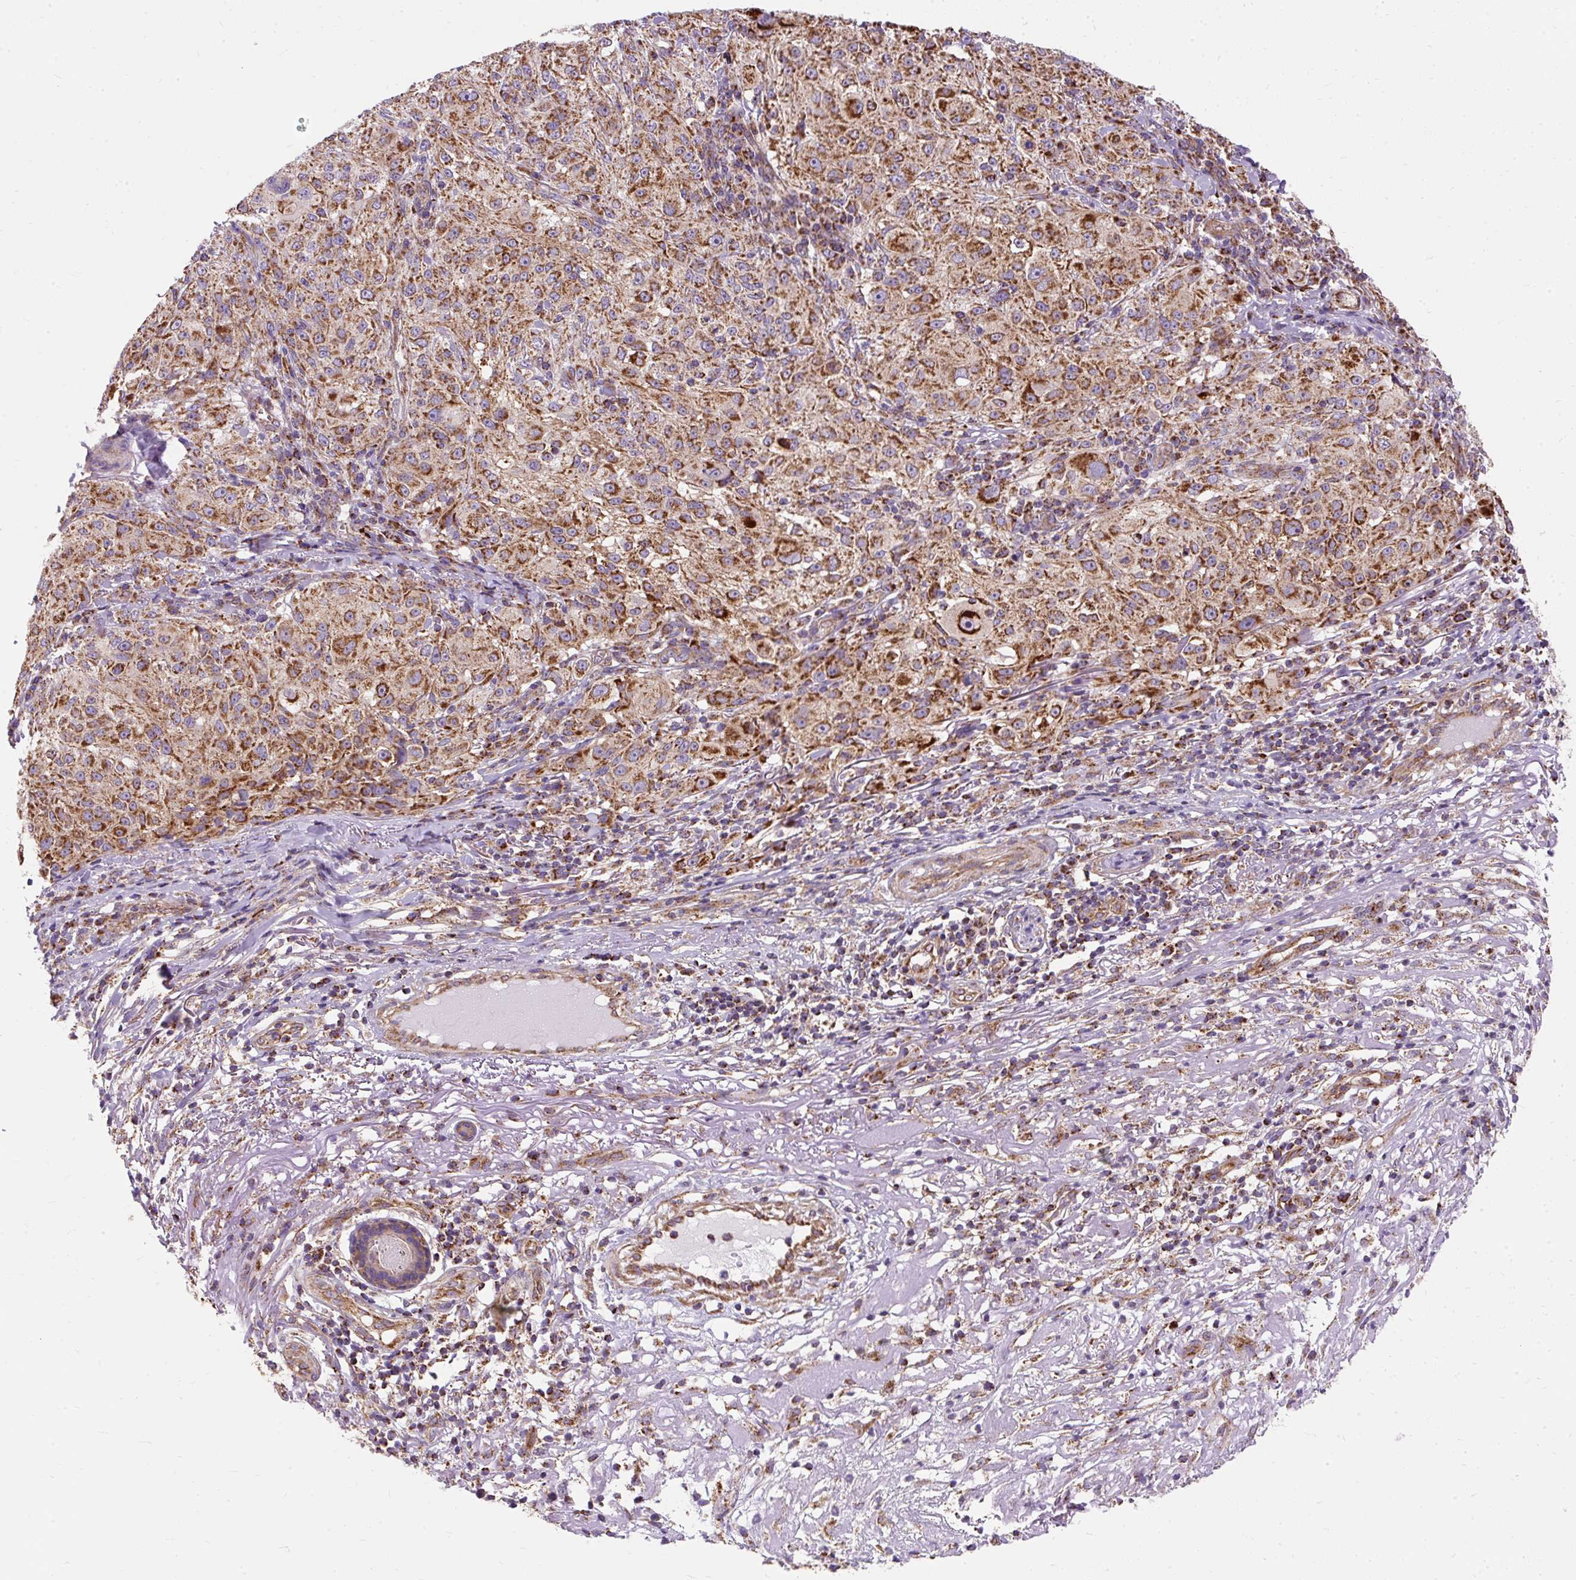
{"staining": {"intensity": "strong", "quantity": ">75%", "location": "cytoplasmic/membranous"}, "tissue": "melanoma", "cell_type": "Tumor cells", "image_type": "cancer", "snomed": [{"axis": "morphology", "description": "Necrosis, NOS"}, {"axis": "morphology", "description": "Malignant melanoma, NOS"}, {"axis": "topography", "description": "Skin"}], "caption": "Melanoma tissue shows strong cytoplasmic/membranous staining in approximately >75% of tumor cells, visualized by immunohistochemistry.", "gene": "CEP290", "patient": {"sex": "female", "age": 87}}